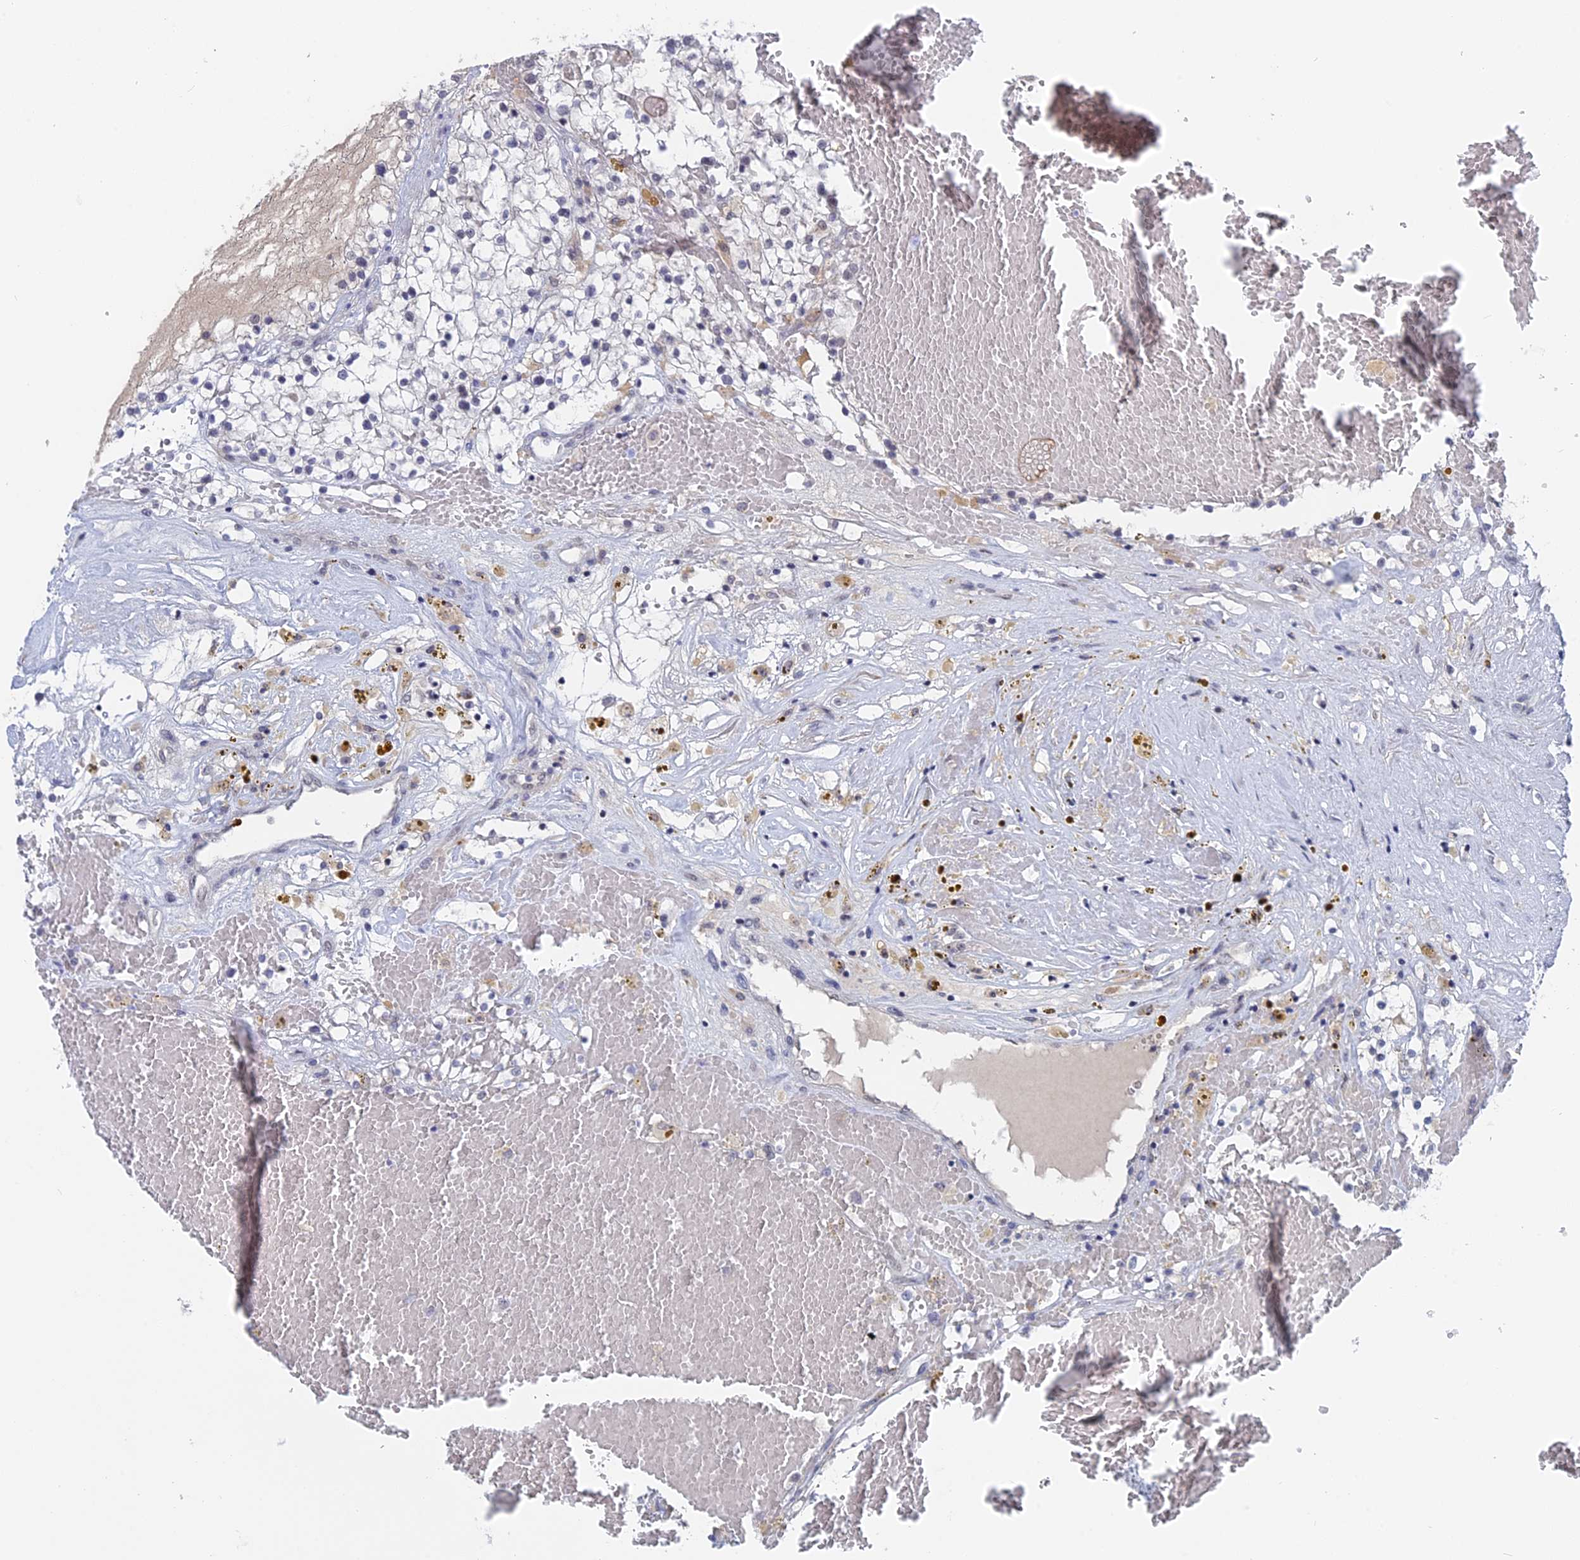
{"staining": {"intensity": "negative", "quantity": "none", "location": "none"}, "tissue": "renal cancer", "cell_type": "Tumor cells", "image_type": "cancer", "snomed": [{"axis": "morphology", "description": "Normal tissue, NOS"}, {"axis": "morphology", "description": "Adenocarcinoma, NOS"}, {"axis": "topography", "description": "Kidney"}], "caption": "The IHC photomicrograph has no significant positivity in tumor cells of adenocarcinoma (renal) tissue.", "gene": "BRD2", "patient": {"sex": "male", "age": 68}}